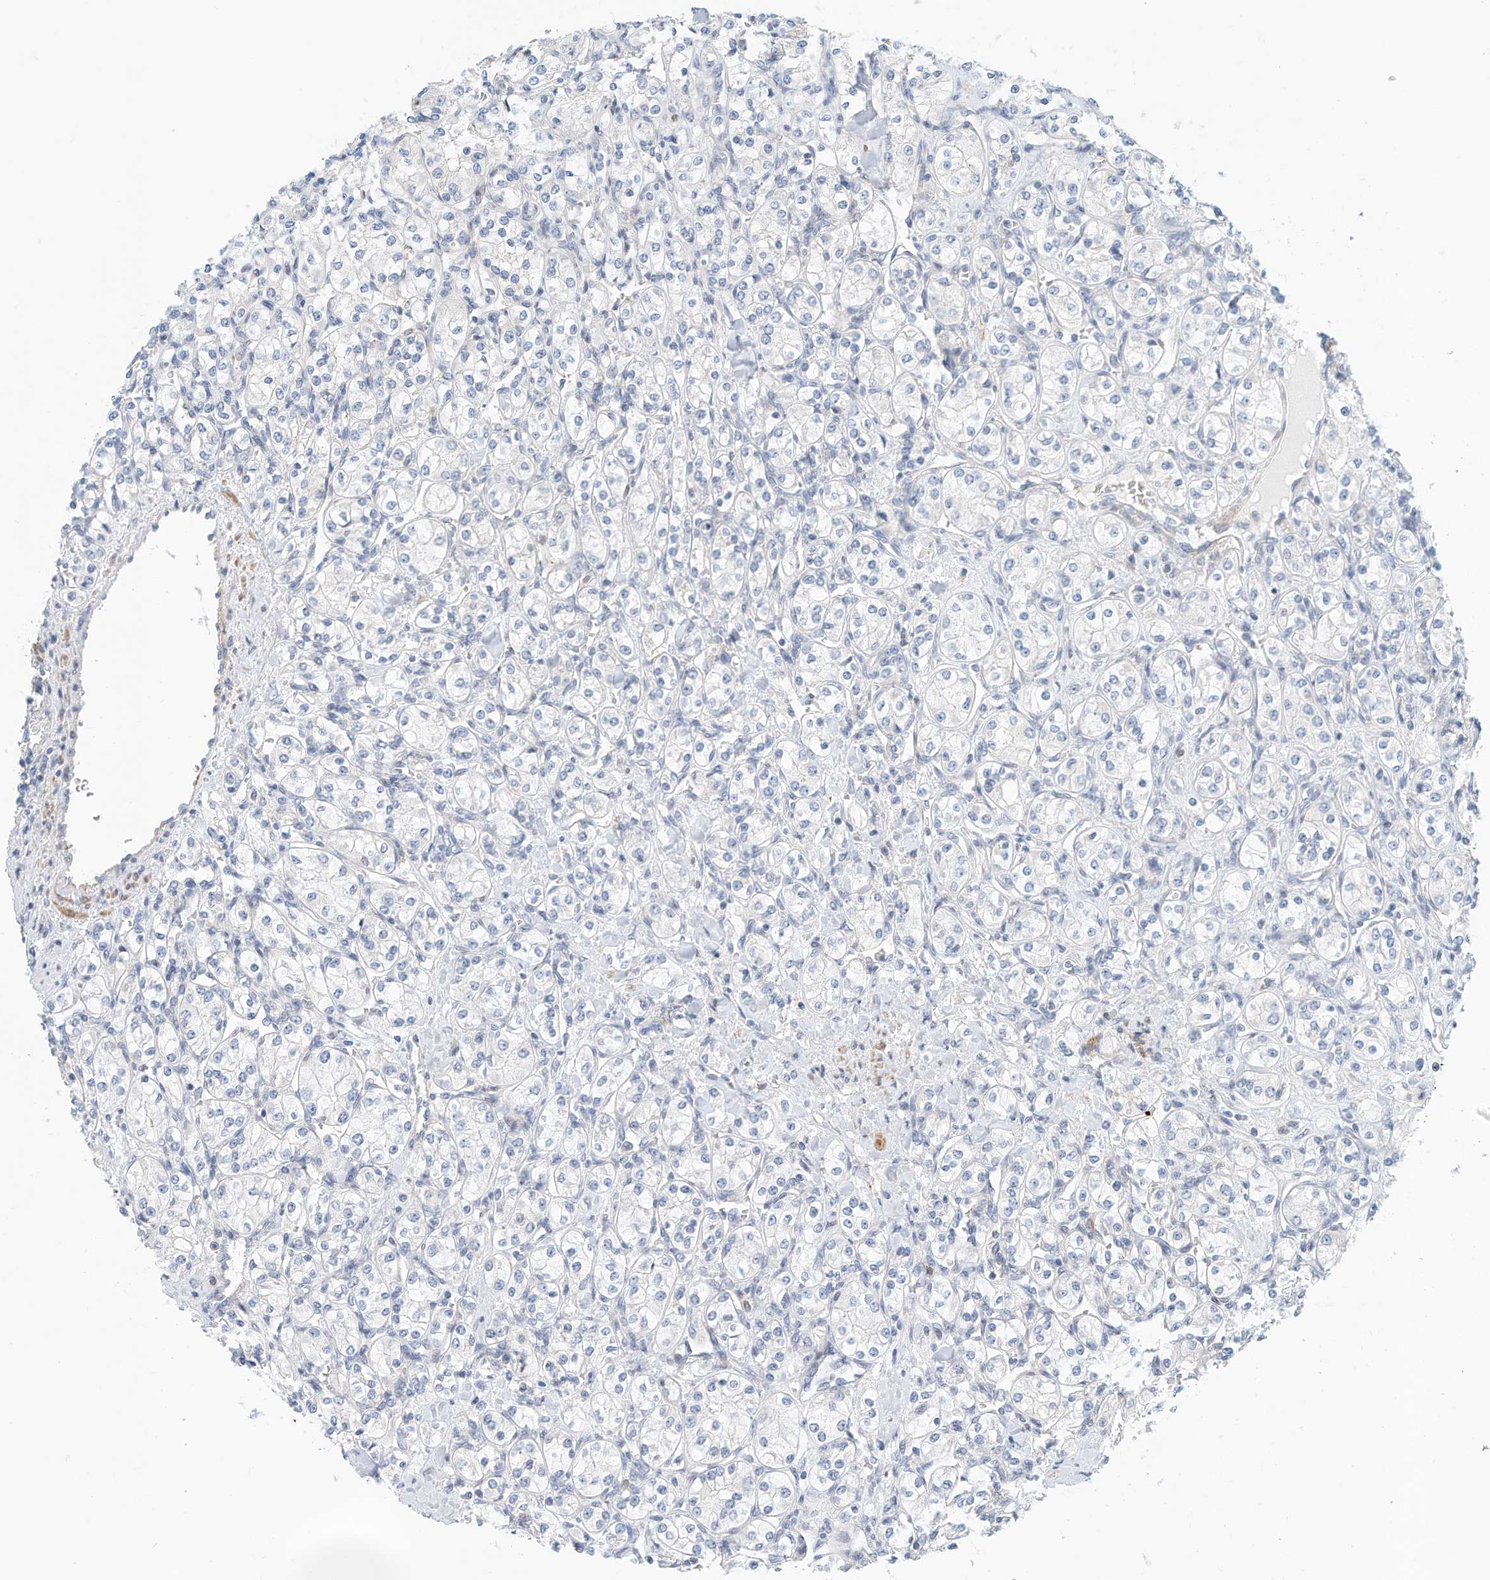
{"staining": {"intensity": "negative", "quantity": "none", "location": "none"}, "tissue": "renal cancer", "cell_type": "Tumor cells", "image_type": "cancer", "snomed": [{"axis": "morphology", "description": "Adenocarcinoma, NOS"}, {"axis": "topography", "description": "Kidney"}], "caption": "Protein analysis of renal cancer shows no significant staining in tumor cells.", "gene": "MICAL1", "patient": {"sex": "male", "age": 77}}